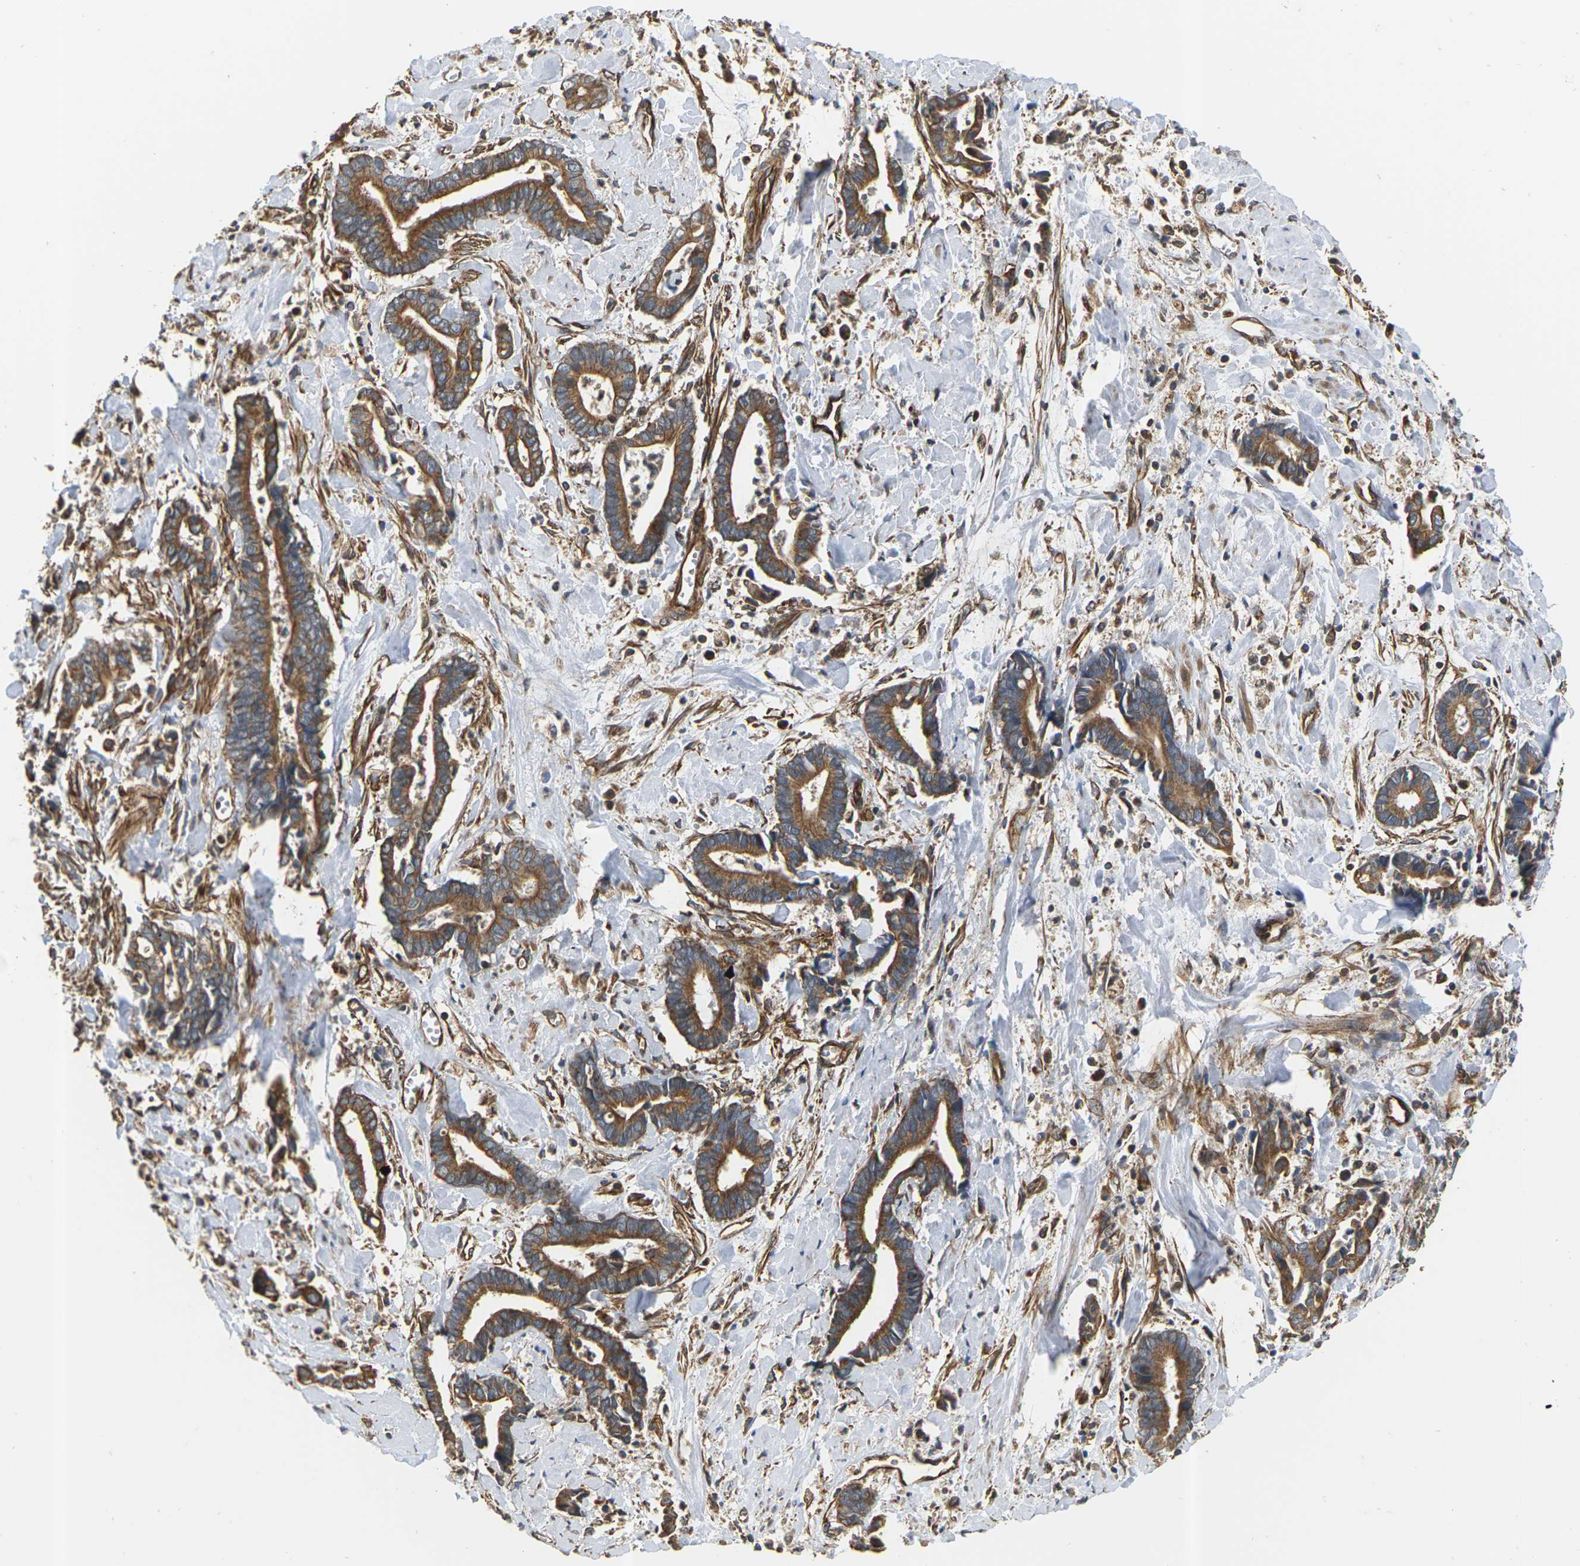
{"staining": {"intensity": "moderate", "quantity": ">75%", "location": "cytoplasmic/membranous"}, "tissue": "cervical cancer", "cell_type": "Tumor cells", "image_type": "cancer", "snomed": [{"axis": "morphology", "description": "Adenocarcinoma, NOS"}, {"axis": "topography", "description": "Cervix"}], "caption": "Immunohistochemical staining of human cervical adenocarcinoma exhibits moderate cytoplasmic/membranous protein expression in about >75% of tumor cells.", "gene": "PCDHB4", "patient": {"sex": "female", "age": 44}}